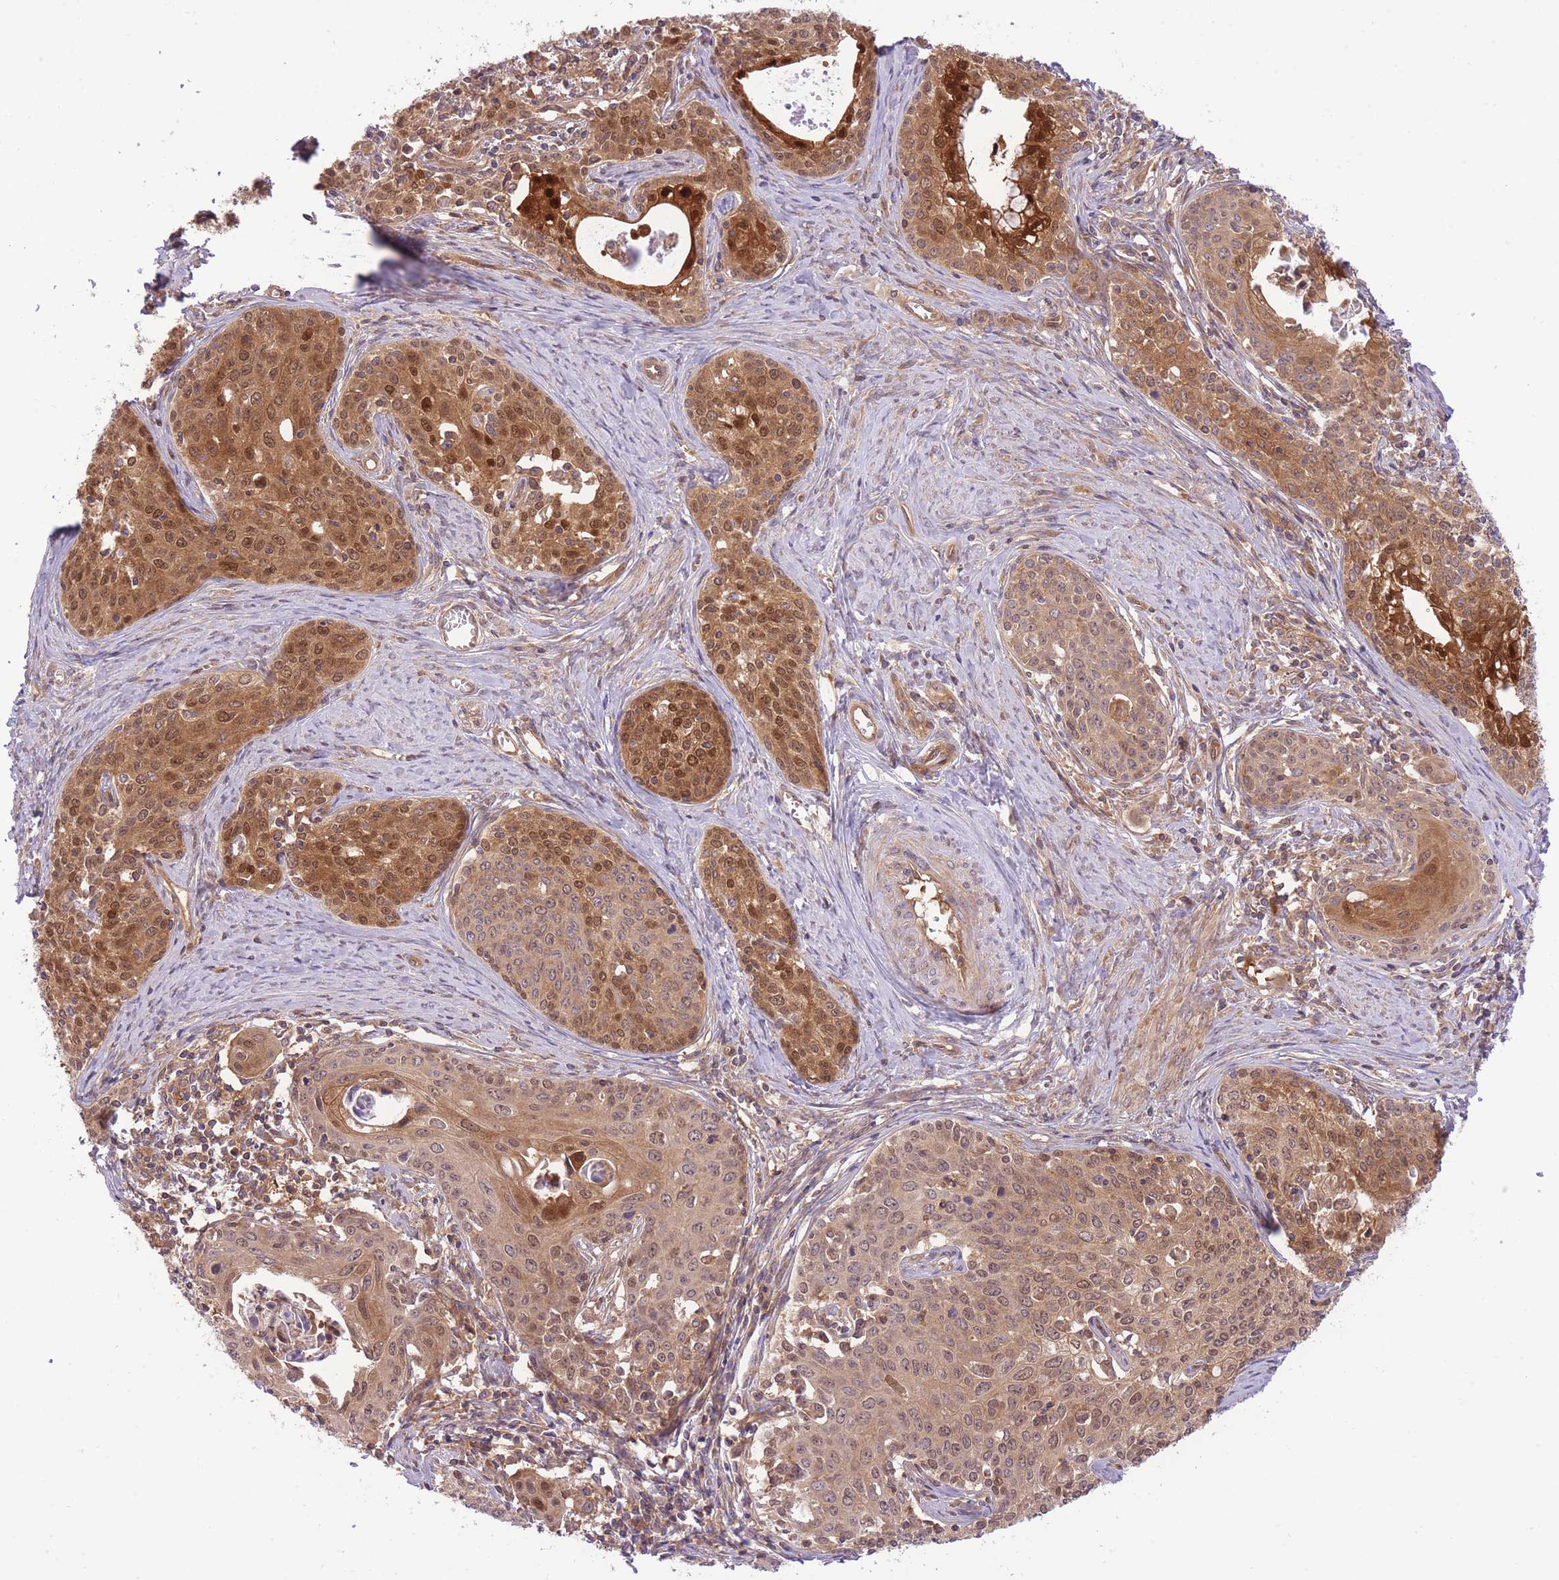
{"staining": {"intensity": "strong", "quantity": ">75%", "location": "cytoplasmic/membranous,nuclear"}, "tissue": "cervical cancer", "cell_type": "Tumor cells", "image_type": "cancer", "snomed": [{"axis": "morphology", "description": "Squamous cell carcinoma, NOS"}, {"axis": "morphology", "description": "Adenocarcinoma, NOS"}, {"axis": "topography", "description": "Cervix"}], "caption": "Strong cytoplasmic/membranous and nuclear positivity for a protein is appreciated in approximately >75% of tumor cells of cervical adenocarcinoma using immunohistochemistry.", "gene": "PREP", "patient": {"sex": "female", "age": 52}}